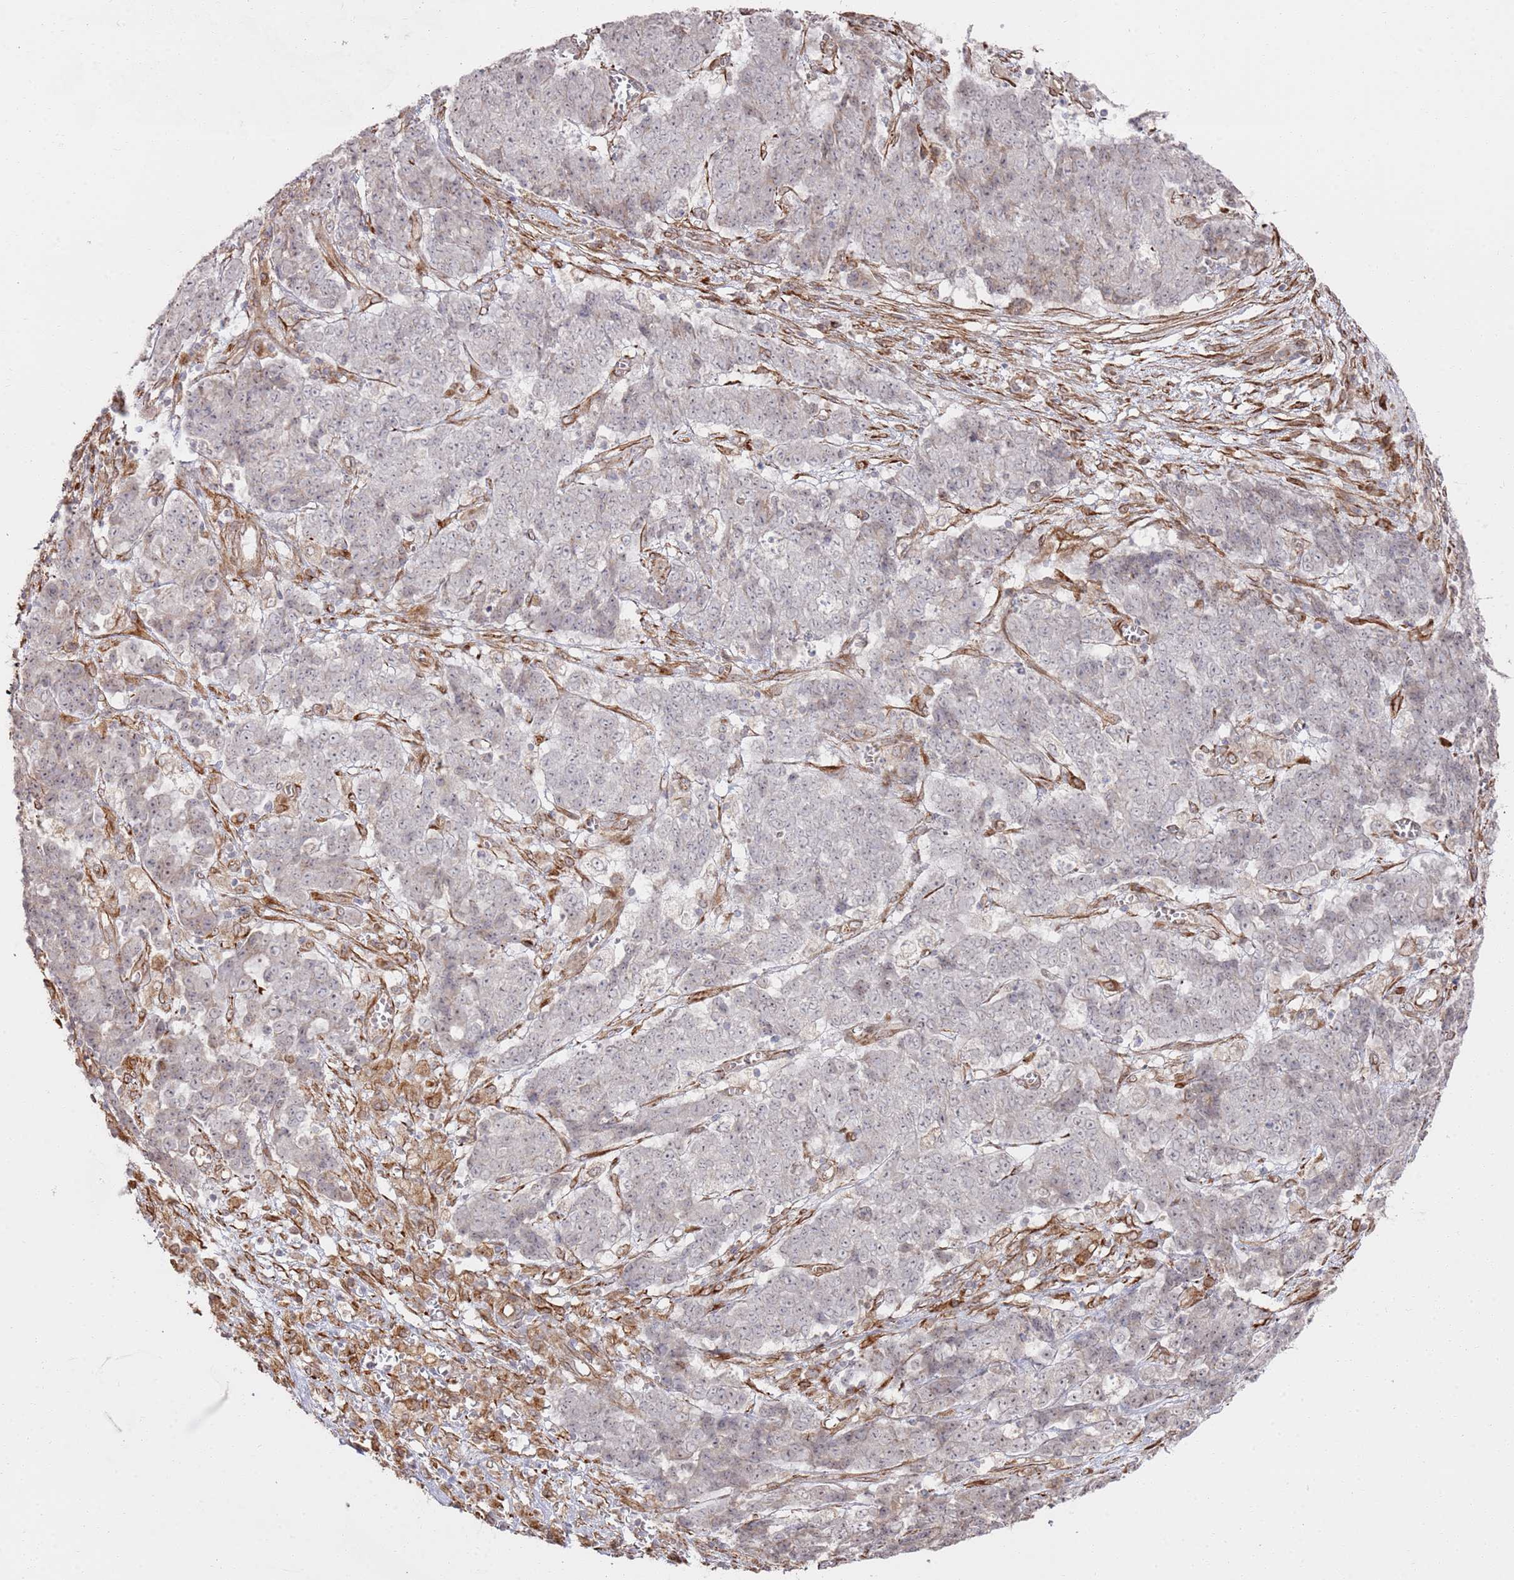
{"staining": {"intensity": "weak", "quantity": "<25%", "location": "nuclear"}, "tissue": "ovarian cancer", "cell_type": "Tumor cells", "image_type": "cancer", "snomed": [{"axis": "morphology", "description": "Carcinoma, endometroid"}, {"axis": "topography", "description": "Ovary"}], "caption": "The immunohistochemistry micrograph has no significant staining in tumor cells of ovarian endometroid carcinoma tissue.", "gene": "PHF21A", "patient": {"sex": "female", "age": 42}}